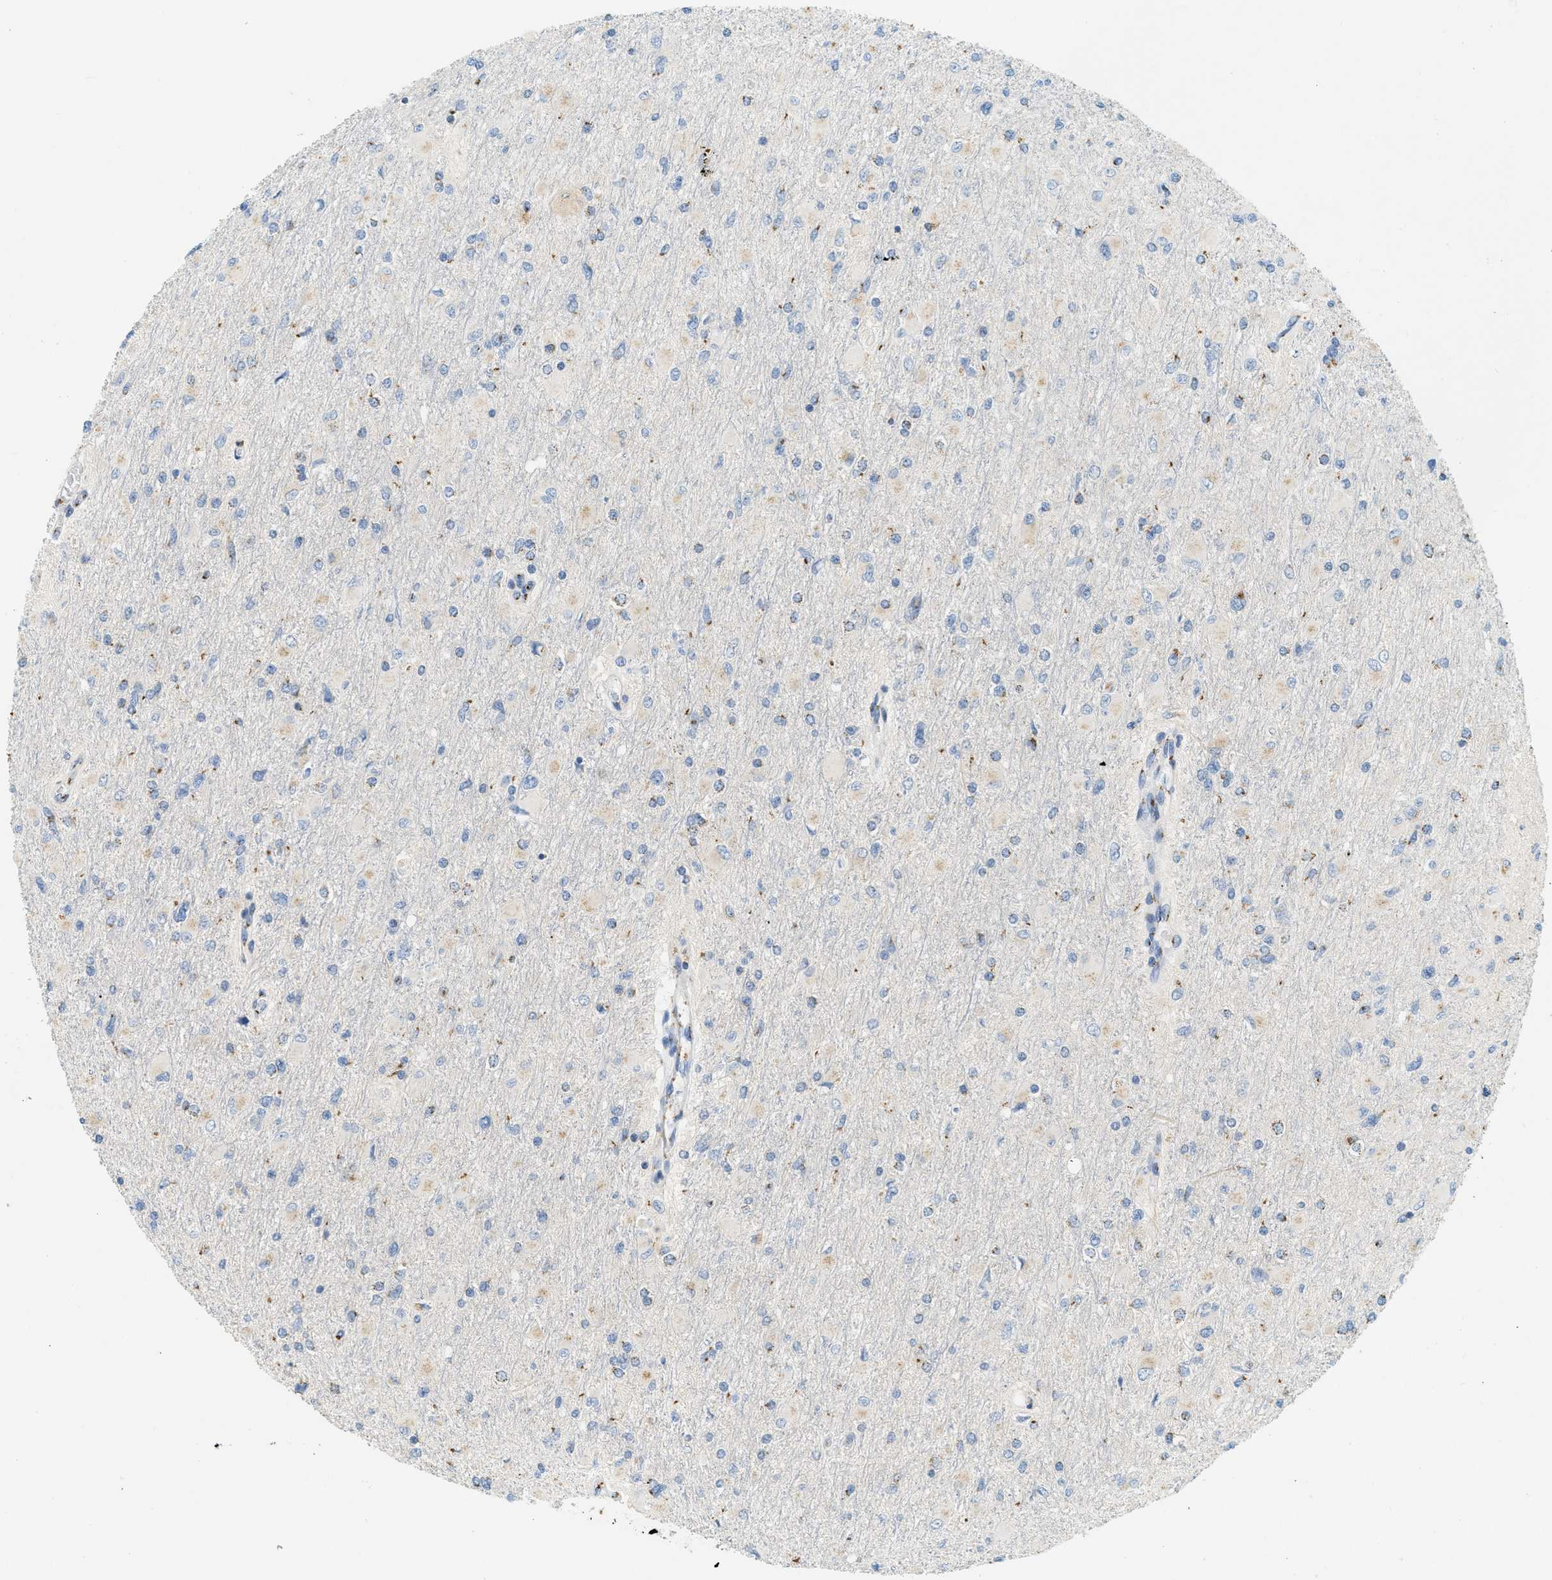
{"staining": {"intensity": "negative", "quantity": "none", "location": "none"}, "tissue": "glioma", "cell_type": "Tumor cells", "image_type": "cancer", "snomed": [{"axis": "morphology", "description": "Glioma, malignant, High grade"}, {"axis": "topography", "description": "Cerebral cortex"}], "caption": "High magnification brightfield microscopy of glioma stained with DAB (brown) and counterstained with hematoxylin (blue): tumor cells show no significant expression.", "gene": "ENTPD4", "patient": {"sex": "female", "age": 36}}